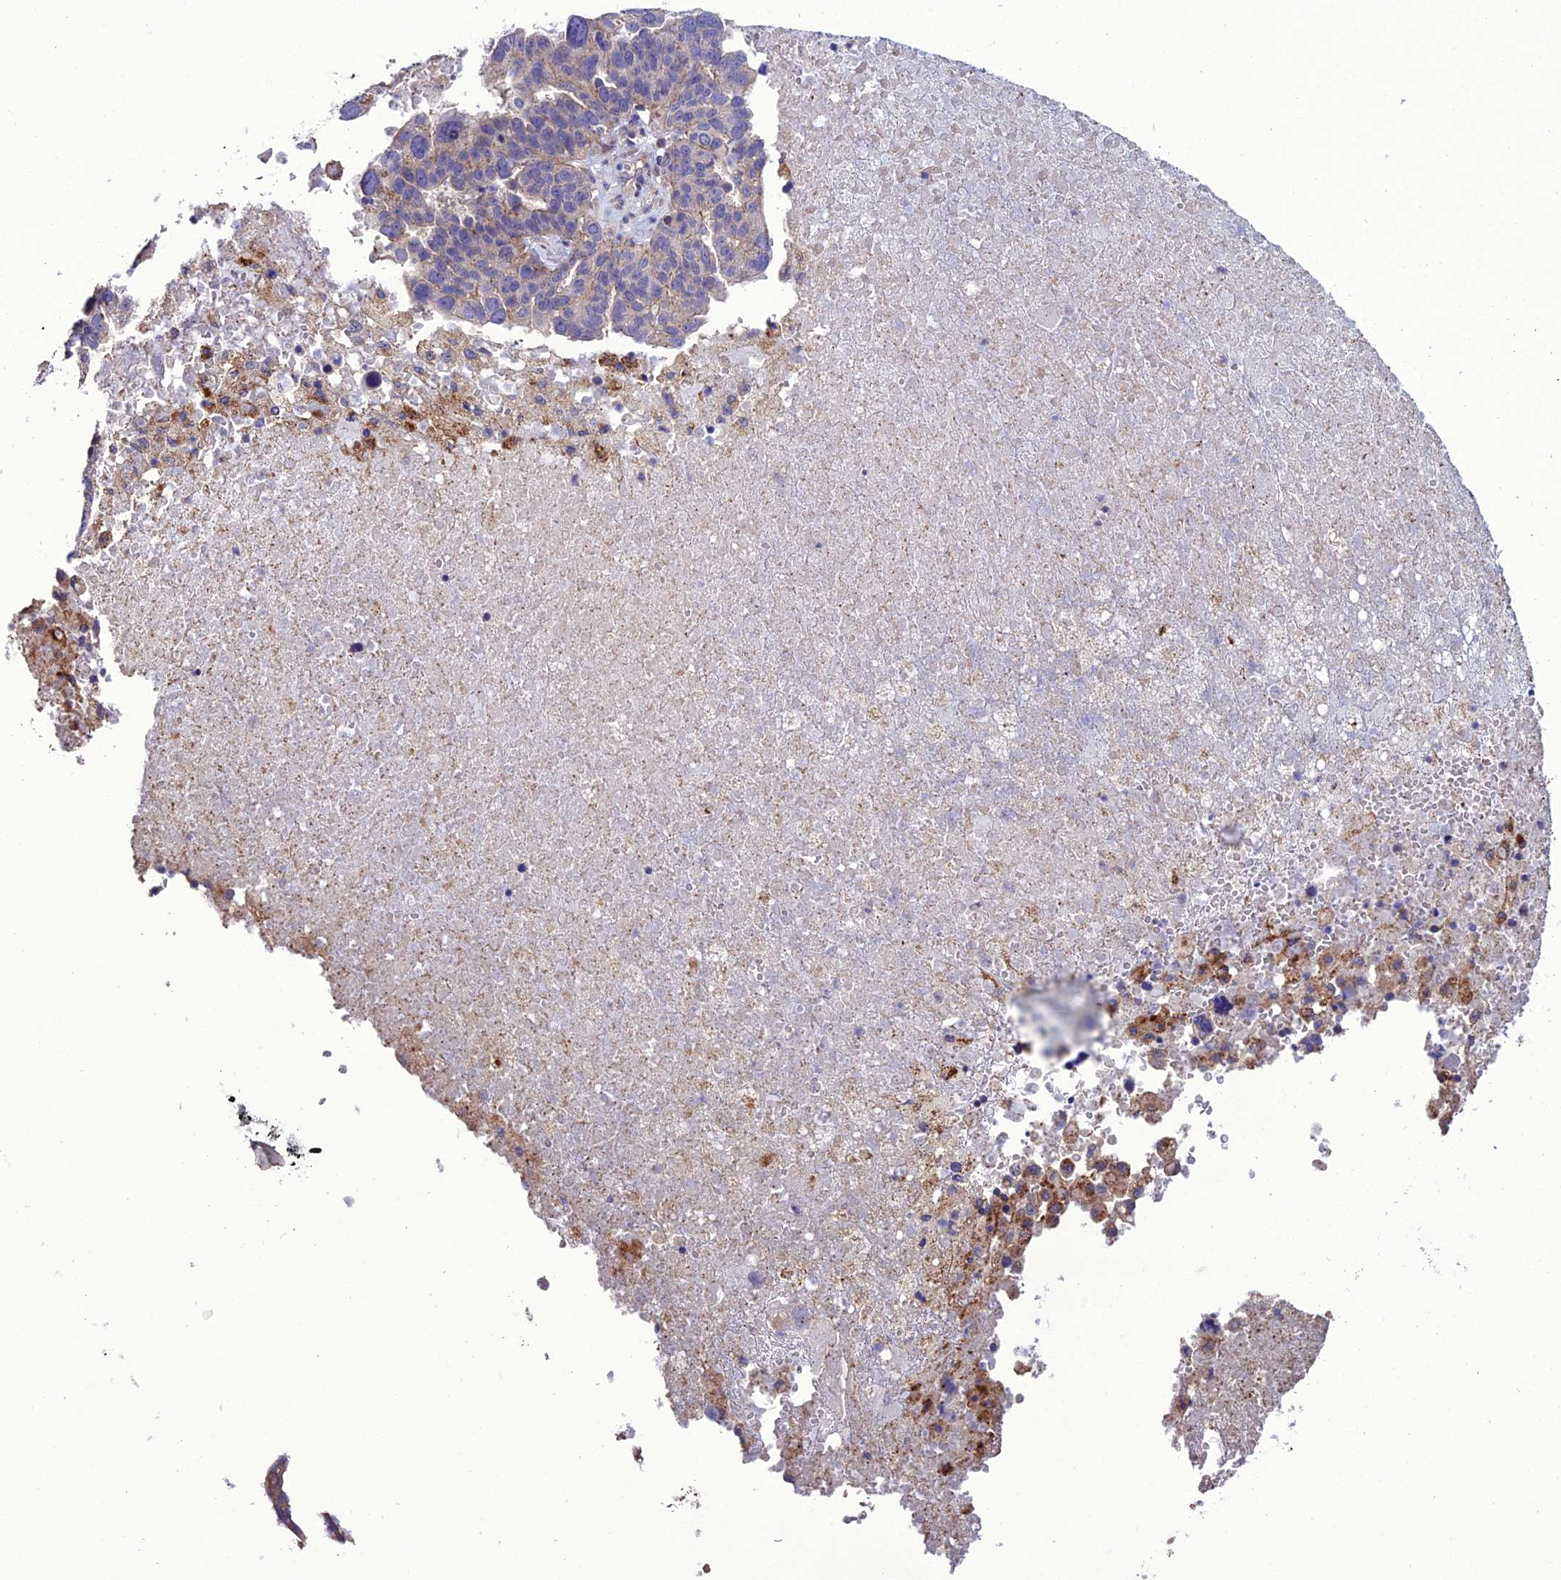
{"staining": {"intensity": "negative", "quantity": "none", "location": "none"}, "tissue": "ovarian cancer", "cell_type": "Tumor cells", "image_type": "cancer", "snomed": [{"axis": "morphology", "description": "Cystadenocarcinoma, serous, NOS"}, {"axis": "topography", "description": "Ovary"}], "caption": "Serous cystadenocarcinoma (ovarian) stained for a protein using immunohistochemistry displays no positivity tumor cells.", "gene": "PPIL3", "patient": {"sex": "female", "age": 59}}